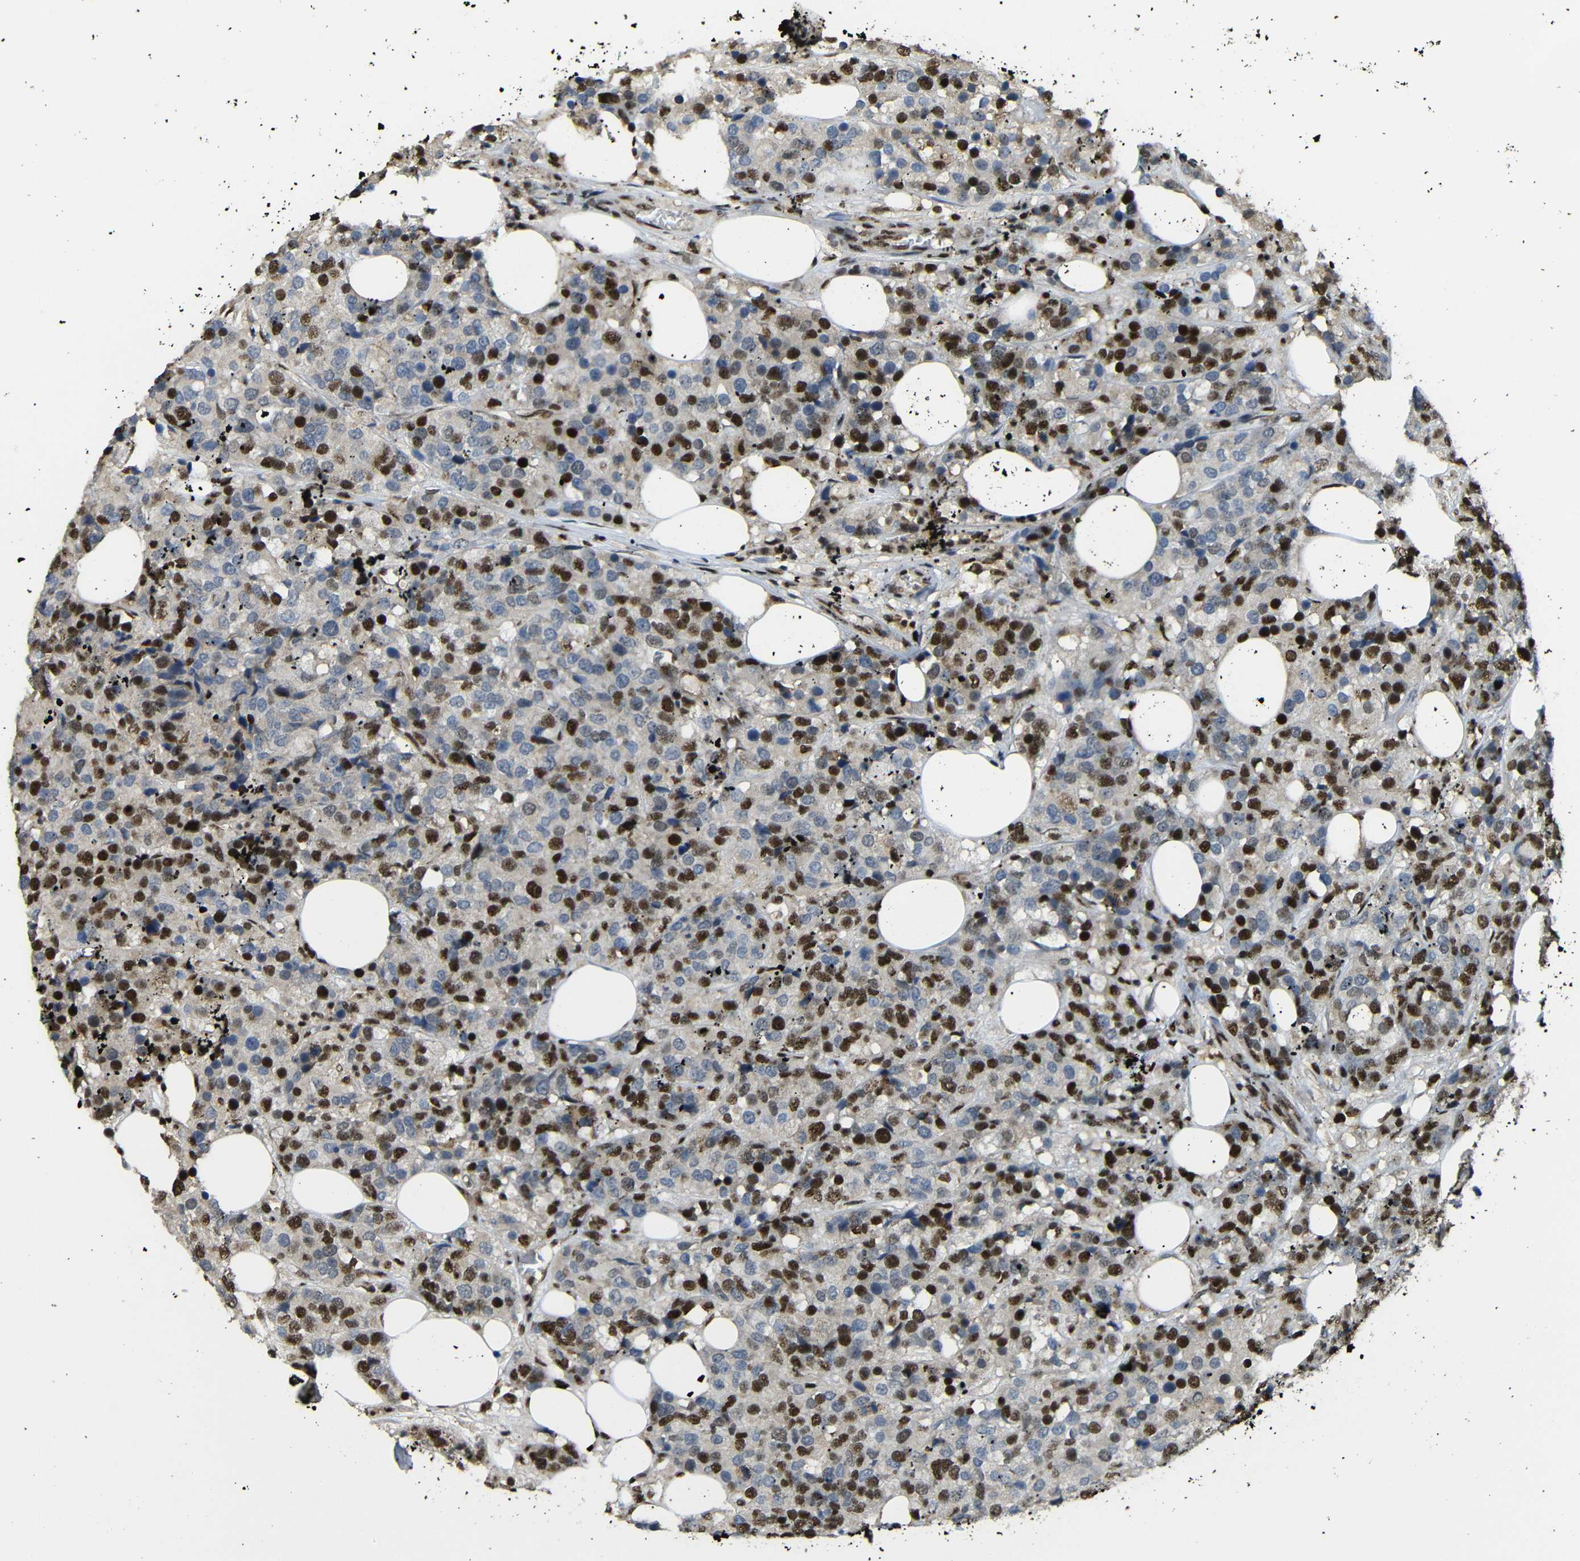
{"staining": {"intensity": "moderate", "quantity": "25%-75%", "location": "cytoplasmic/membranous,nuclear"}, "tissue": "breast cancer", "cell_type": "Tumor cells", "image_type": "cancer", "snomed": [{"axis": "morphology", "description": "Lobular carcinoma"}, {"axis": "topography", "description": "Breast"}], "caption": "Brown immunohistochemical staining in lobular carcinoma (breast) shows moderate cytoplasmic/membranous and nuclear positivity in approximately 25%-75% of tumor cells.", "gene": "TCF7L2", "patient": {"sex": "female", "age": 59}}